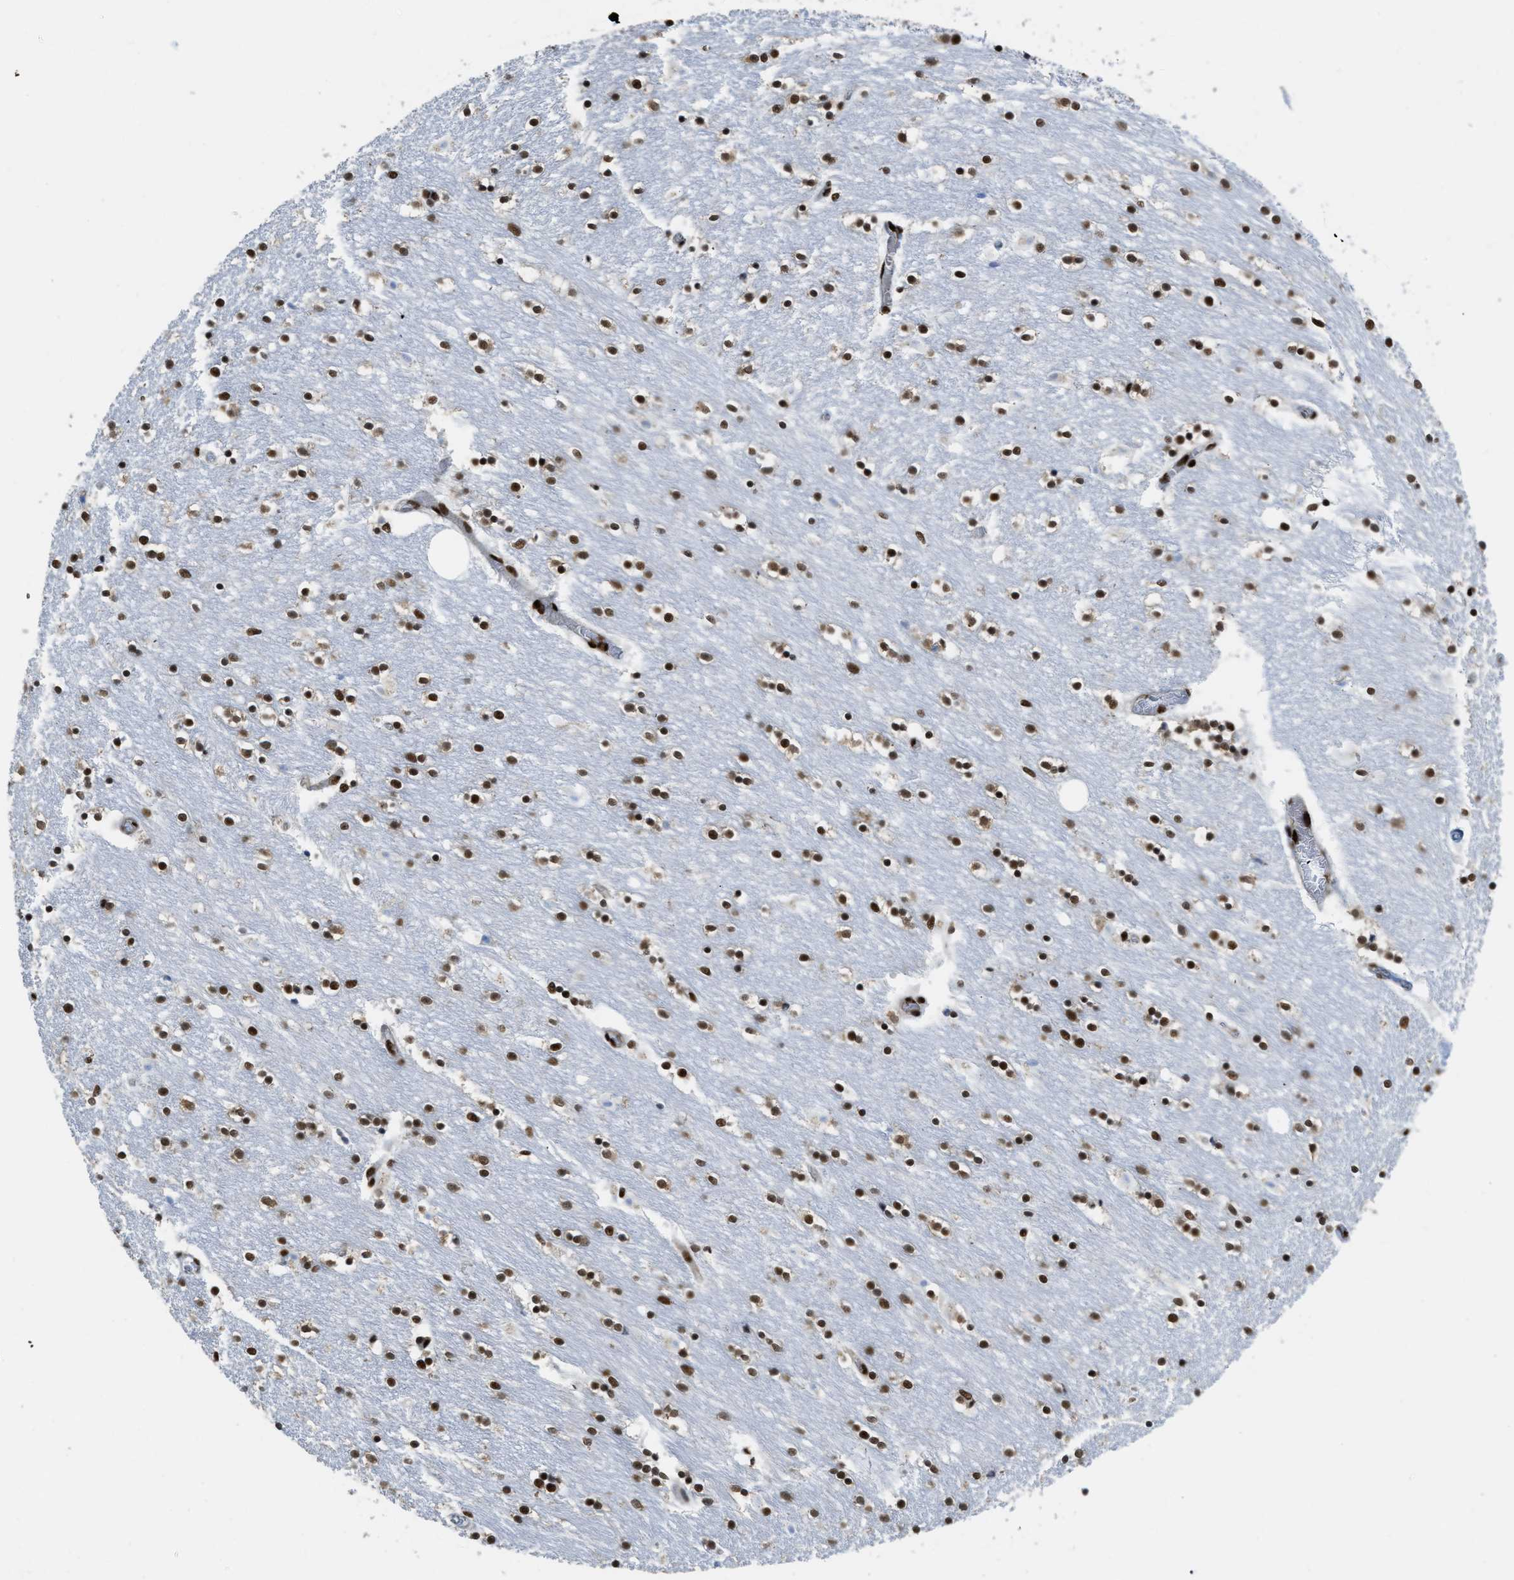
{"staining": {"intensity": "strong", "quantity": ">75%", "location": "nuclear"}, "tissue": "caudate", "cell_type": "Glial cells", "image_type": "normal", "snomed": [{"axis": "morphology", "description": "Normal tissue, NOS"}, {"axis": "topography", "description": "Lateral ventricle wall"}], "caption": "Protein staining of normal caudate exhibits strong nuclear positivity in about >75% of glial cells.", "gene": "ZNF207", "patient": {"sex": "female", "age": 54}}